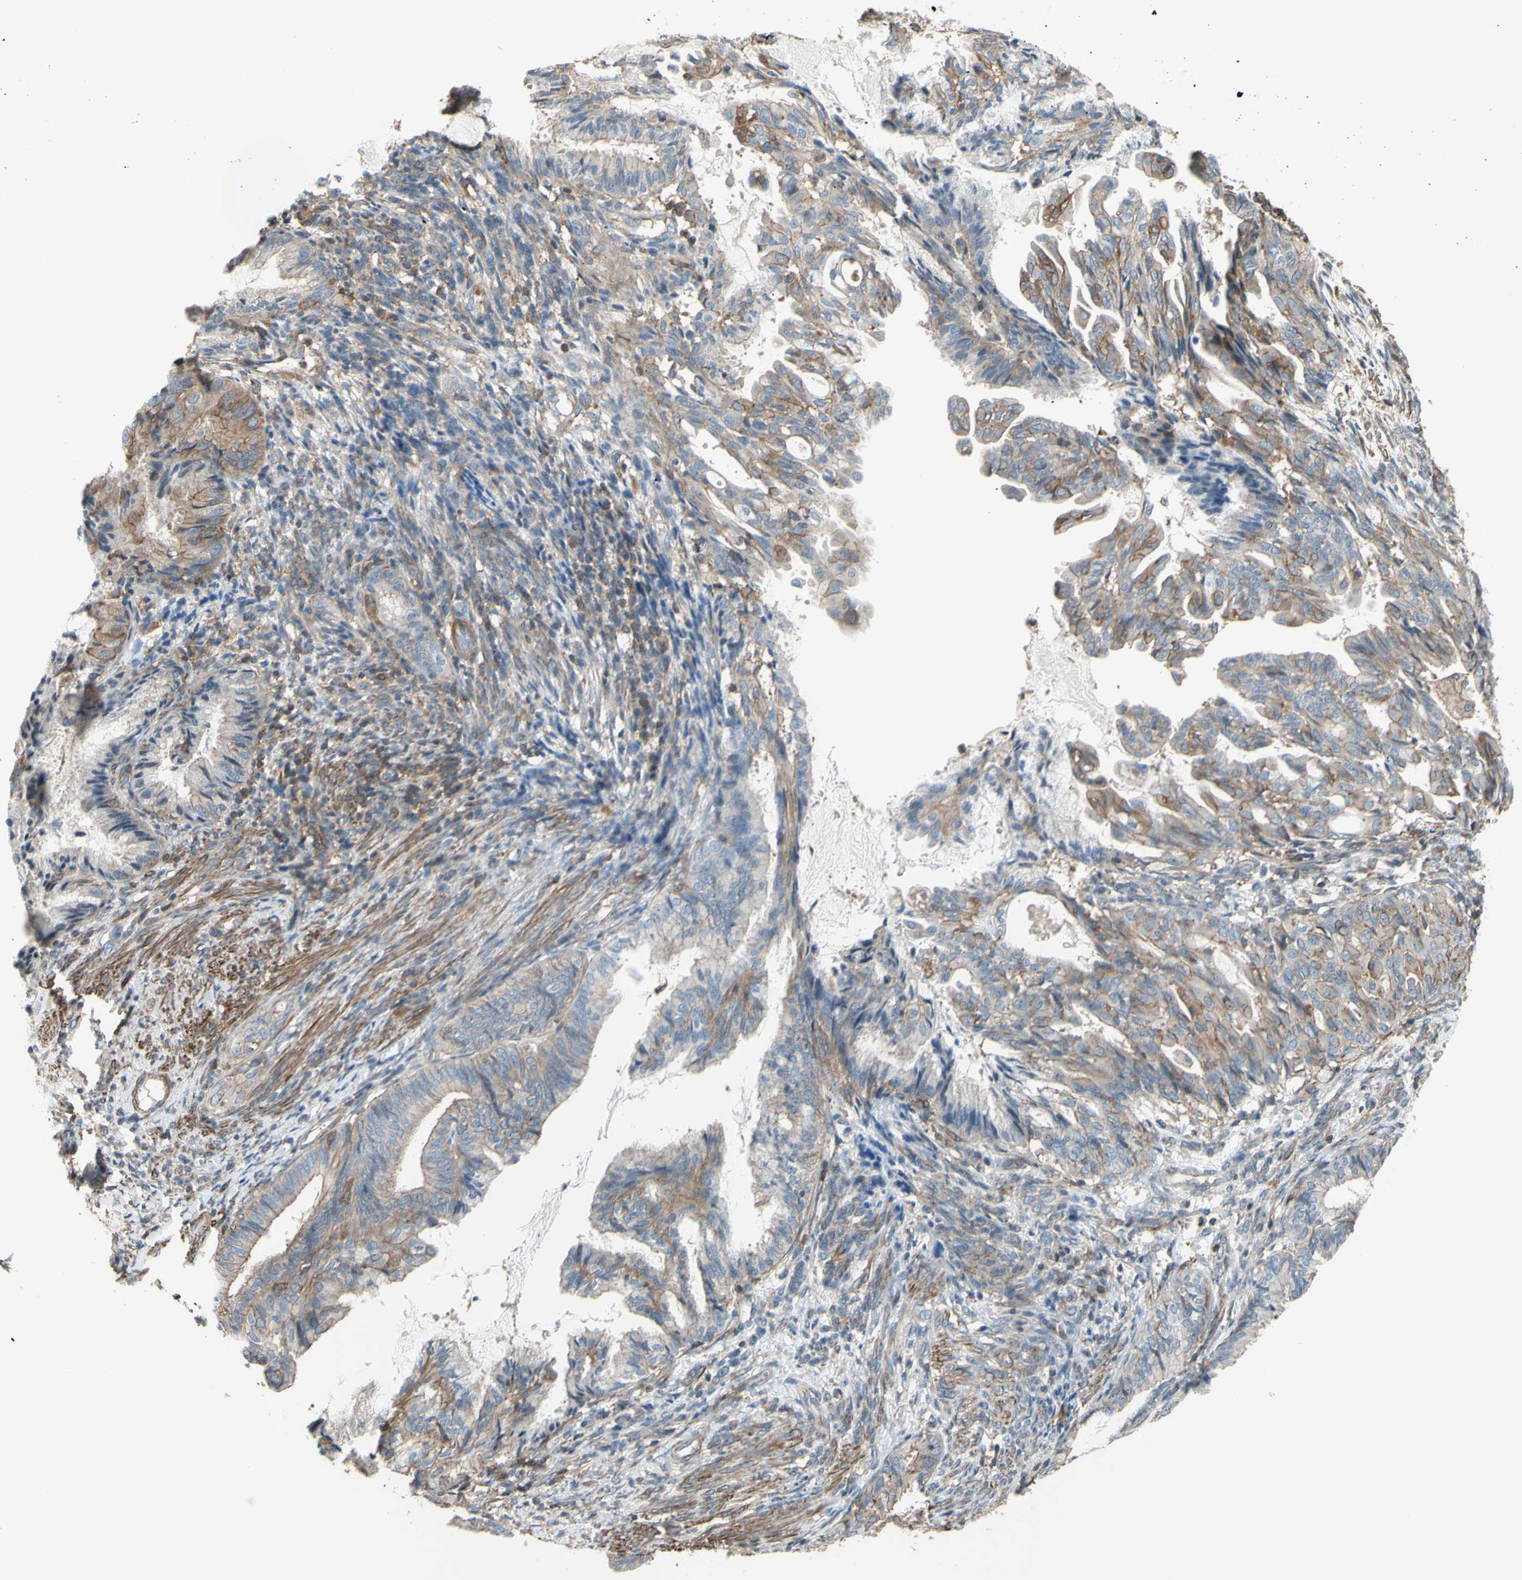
{"staining": {"intensity": "moderate", "quantity": "25%-75%", "location": "cytoplasmic/membranous"}, "tissue": "endometrial cancer", "cell_type": "Tumor cells", "image_type": "cancer", "snomed": [{"axis": "morphology", "description": "Adenocarcinoma, NOS"}, {"axis": "topography", "description": "Endometrium"}], "caption": "There is medium levels of moderate cytoplasmic/membranous staining in tumor cells of endometrial adenocarcinoma, as demonstrated by immunohistochemical staining (brown color).", "gene": "ADD3", "patient": {"sex": "female", "age": 86}}